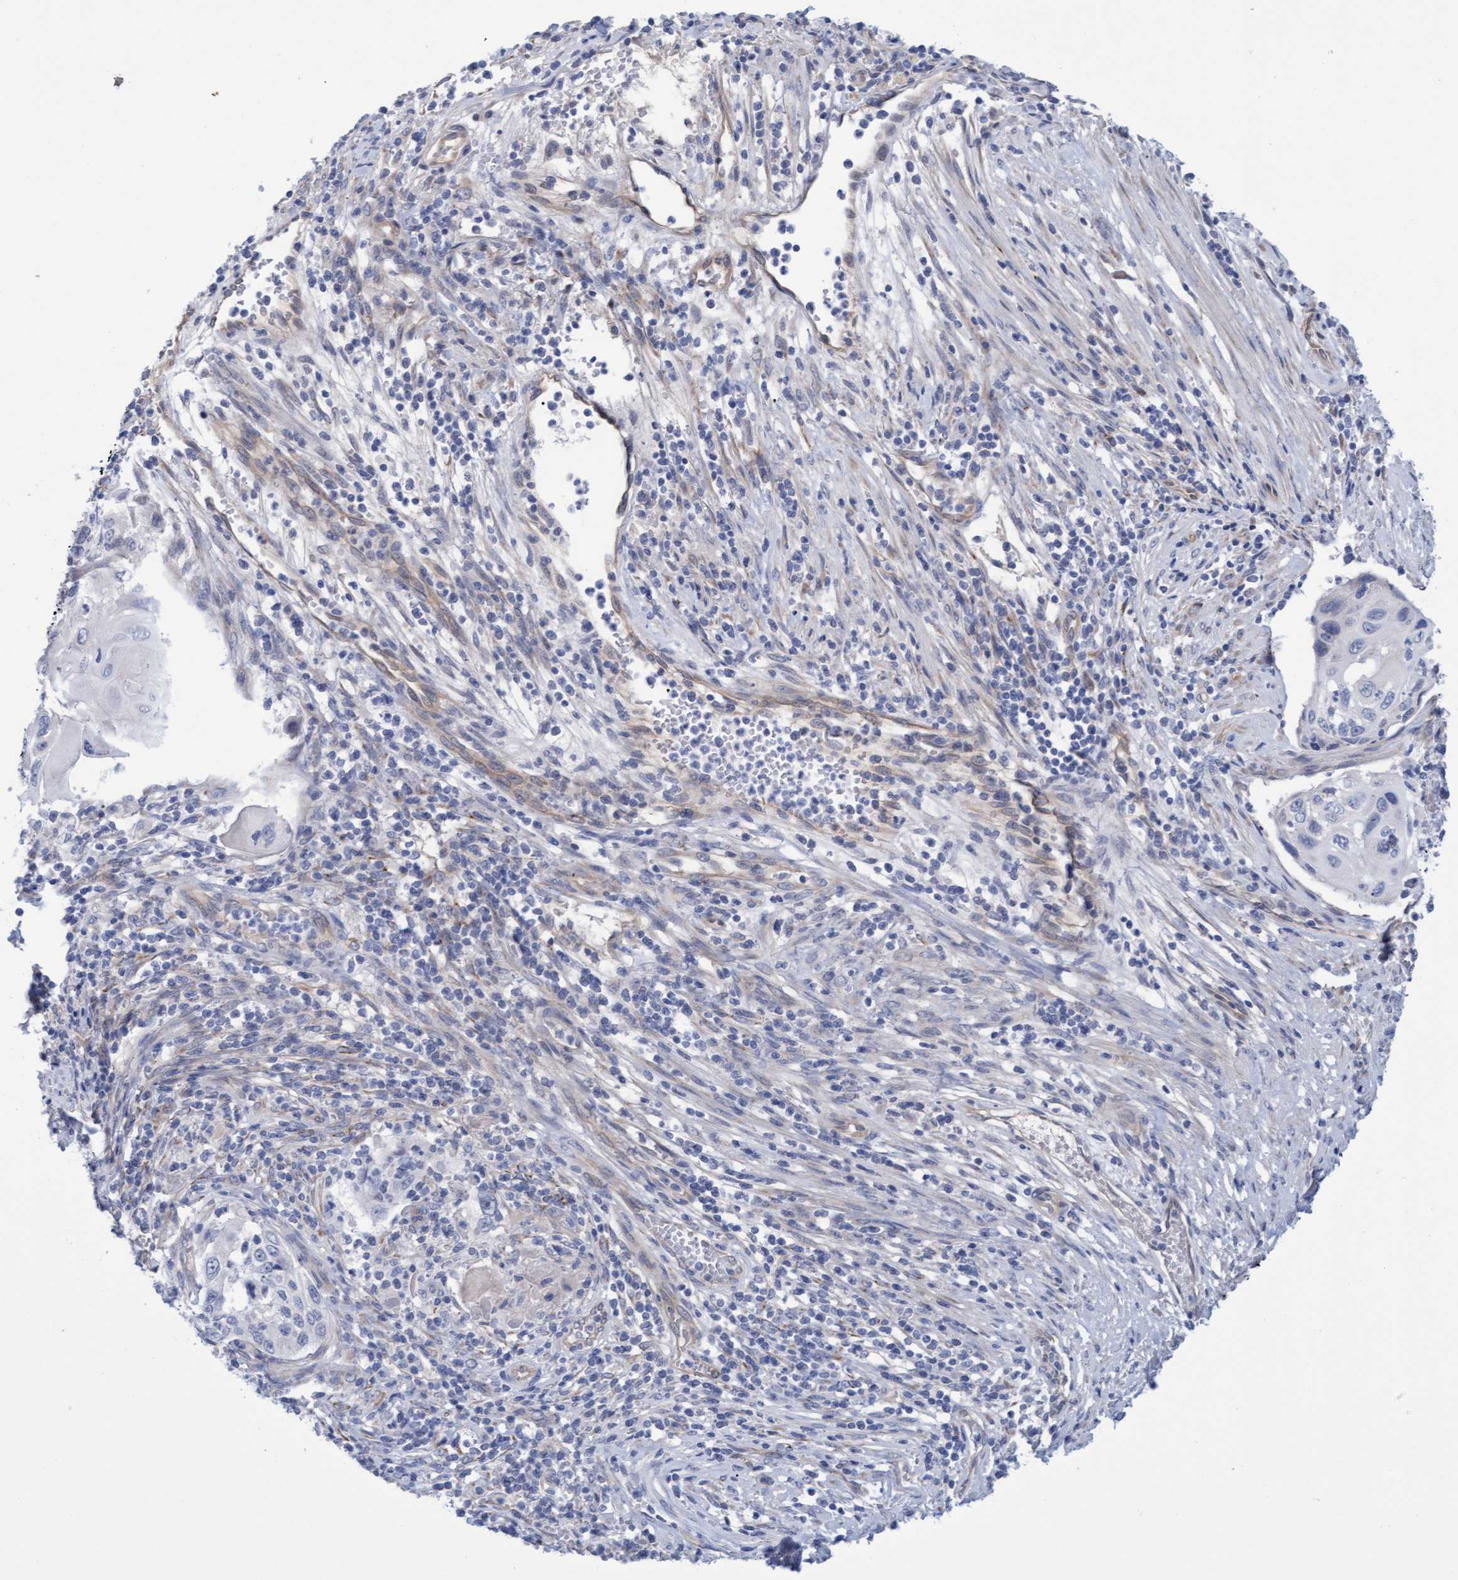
{"staining": {"intensity": "negative", "quantity": "none", "location": "none"}, "tissue": "cervical cancer", "cell_type": "Tumor cells", "image_type": "cancer", "snomed": [{"axis": "morphology", "description": "Squamous cell carcinoma, NOS"}, {"axis": "topography", "description": "Cervix"}], "caption": "The micrograph exhibits no significant expression in tumor cells of cervical cancer (squamous cell carcinoma). (Brightfield microscopy of DAB immunohistochemistry at high magnification).", "gene": "STXBP1", "patient": {"sex": "female", "age": 70}}